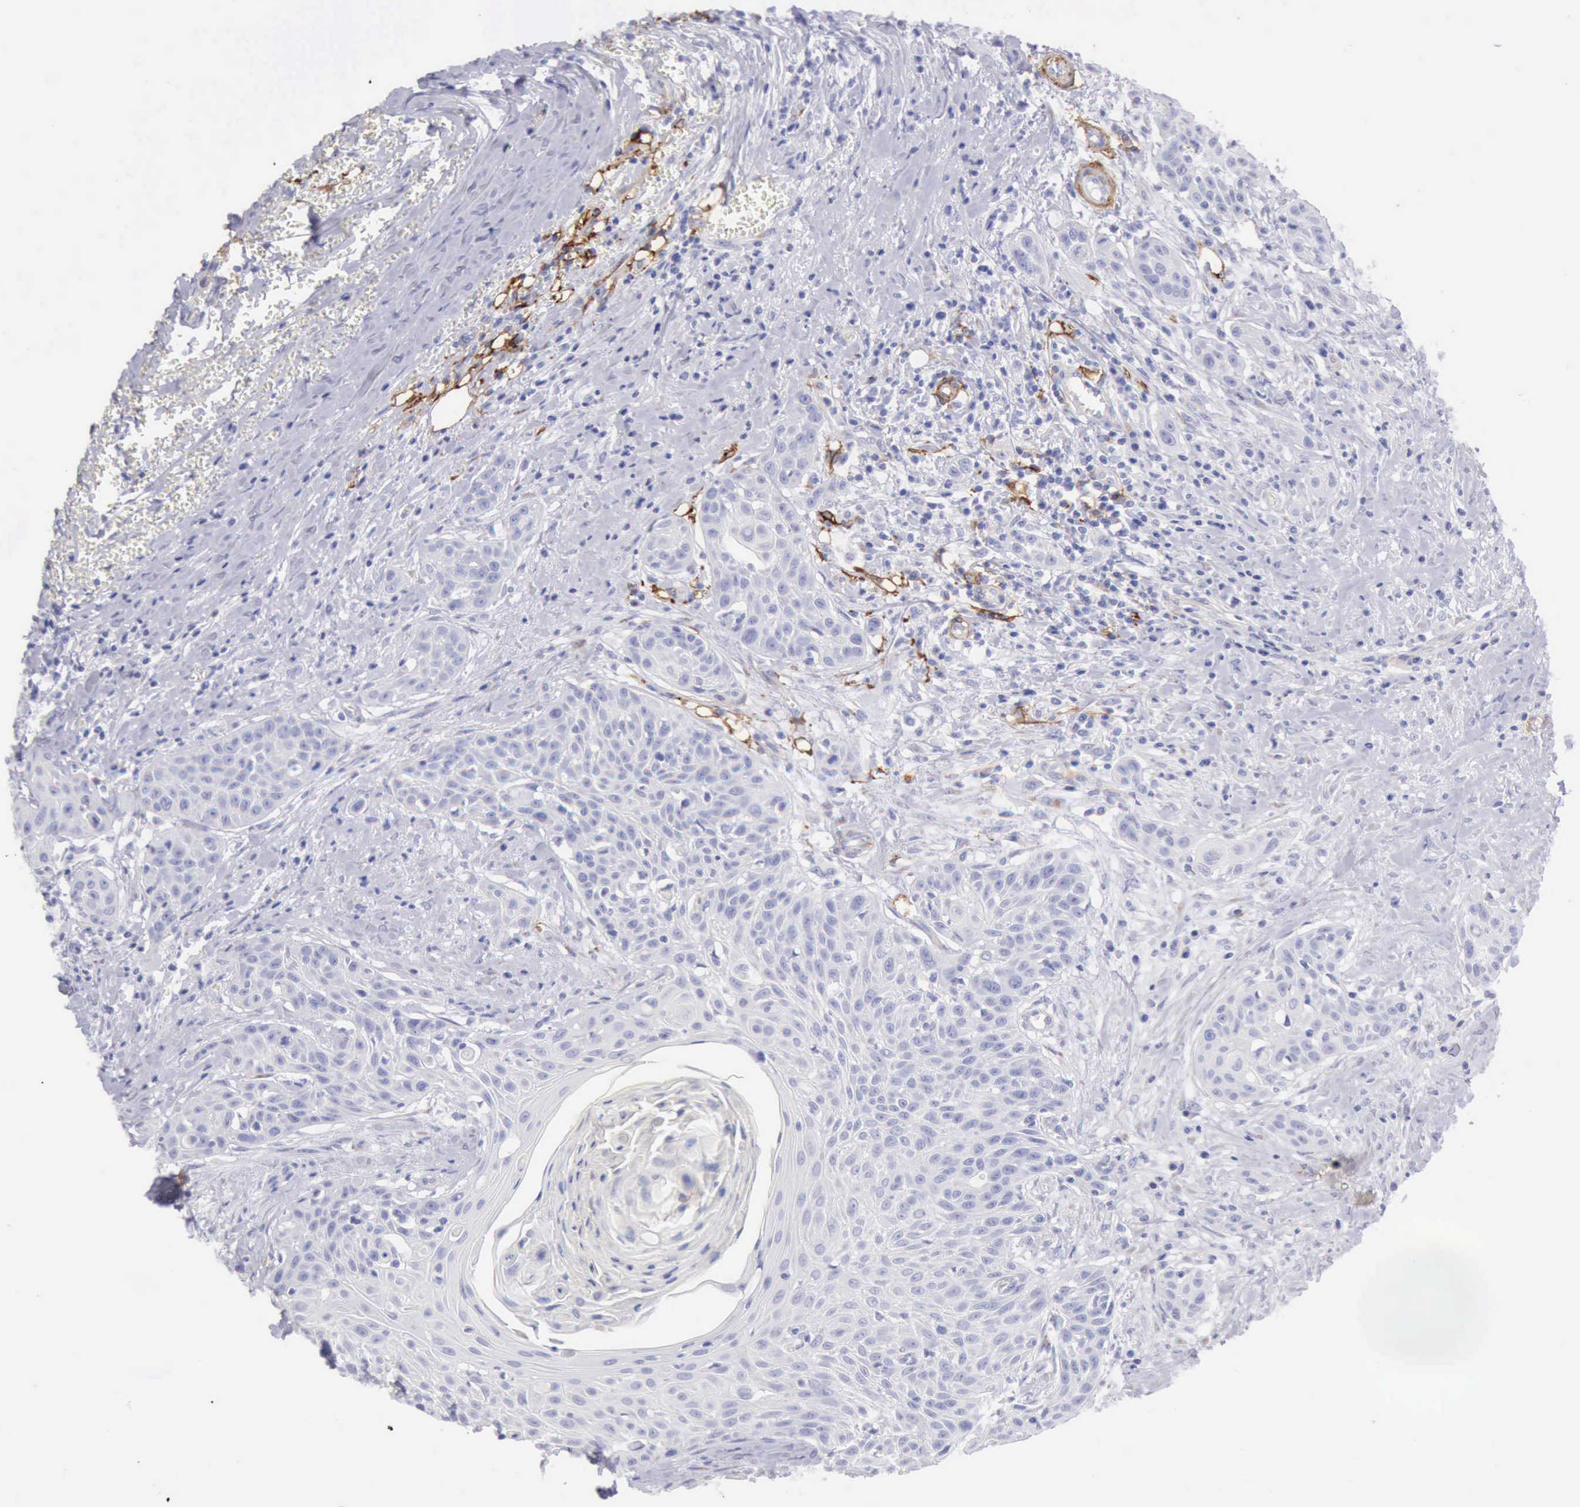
{"staining": {"intensity": "negative", "quantity": "none", "location": "none"}, "tissue": "head and neck cancer", "cell_type": "Tumor cells", "image_type": "cancer", "snomed": [{"axis": "morphology", "description": "Squamous cell carcinoma, NOS"}, {"axis": "morphology", "description": "Squamous cell carcinoma, metastatic, NOS"}, {"axis": "topography", "description": "Lymph node"}, {"axis": "topography", "description": "Salivary gland"}, {"axis": "topography", "description": "Head-Neck"}], "caption": "This is an IHC photomicrograph of human head and neck metastatic squamous cell carcinoma. There is no staining in tumor cells.", "gene": "AOC3", "patient": {"sex": "female", "age": 74}}